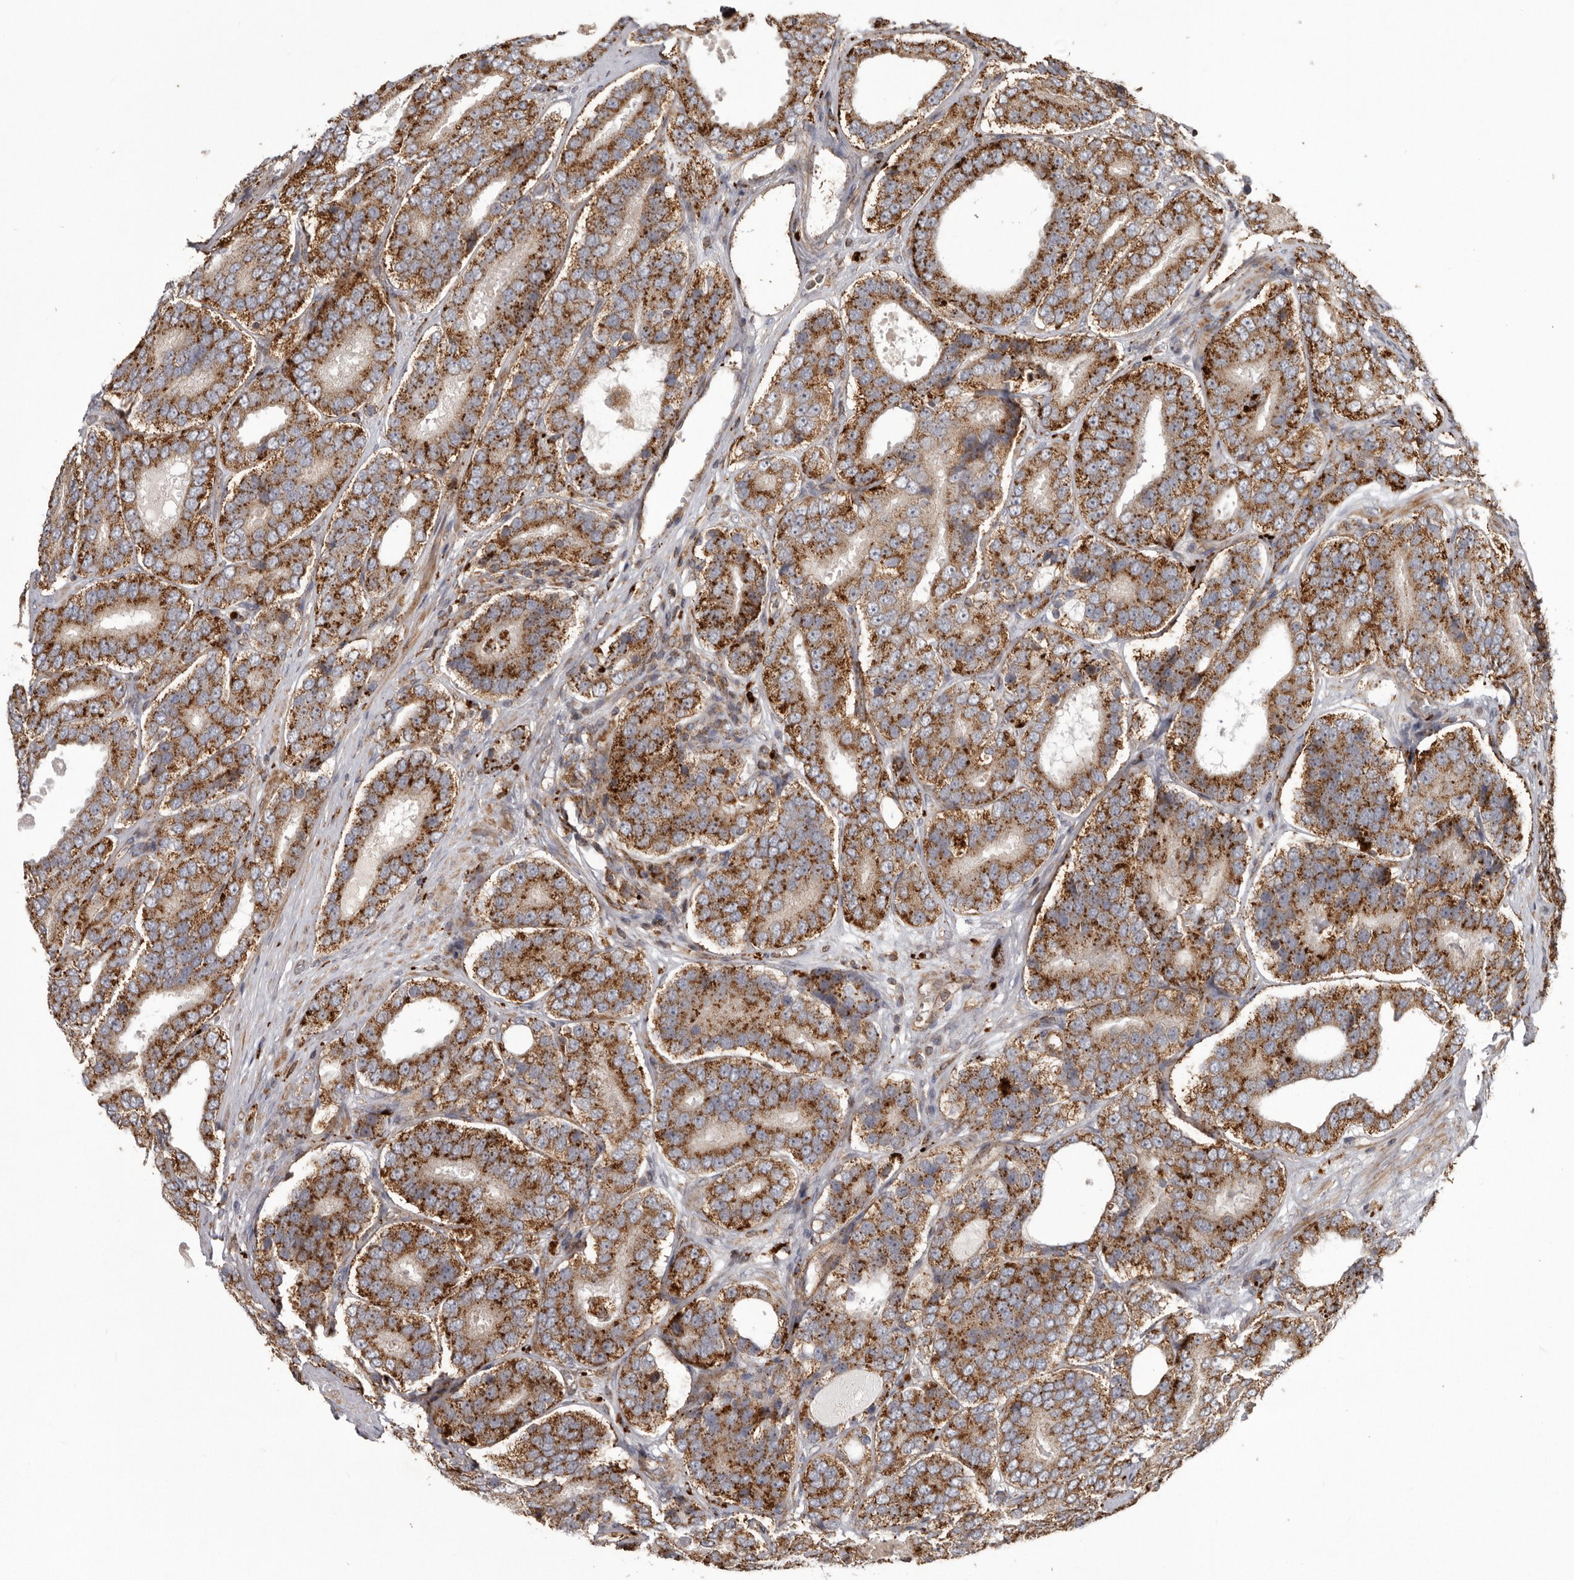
{"staining": {"intensity": "strong", "quantity": ">75%", "location": "cytoplasmic/membranous"}, "tissue": "prostate cancer", "cell_type": "Tumor cells", "image_type": "cancer", "snomed": [{"axis": "morphology", "description": "Adenocarcinoma, High grade"}, {"axis": "topography", "description": "Prostate"}], "caption": "This is an image of IHC staining of adenocarcinoma (high-grade) (prostate), which shows strong positivity in the cytoplasmic/membranous of tumor cells.", "gene": "NUP43", "patient": {"sex": "male", "age": 56}}